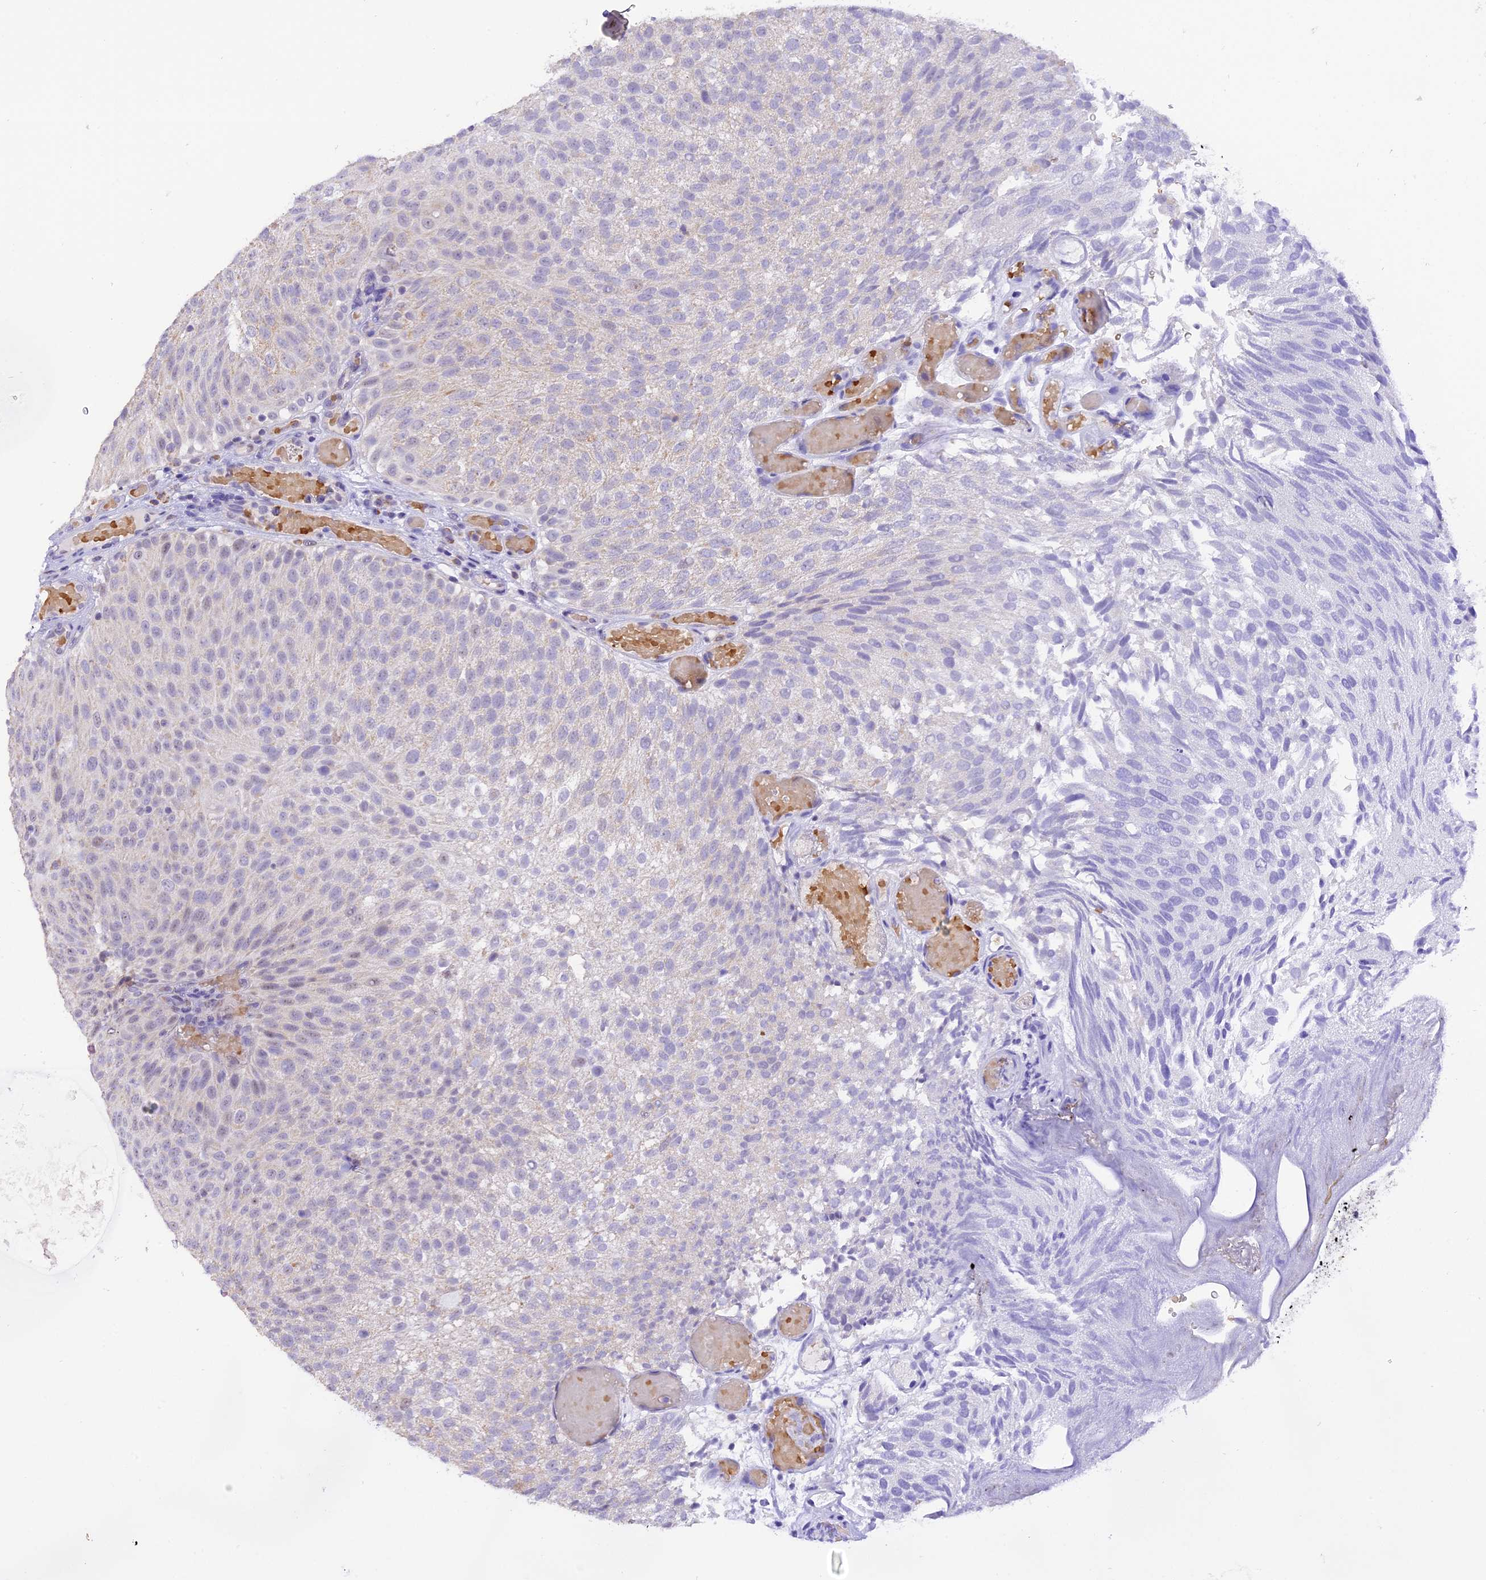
{"staining": {"intensity": "negative", "quantity": "none", "location": "none"}, "tissue": "urothelial cancer", "cell_type": "Tumor cells", "image_type": "cancer", "snomed": [{"axis": "morphology", "description": "Urothelial carcinoma, Low grade"}, {"axis": "topography", "description": "Urinary bladder"}], "caption": "The image reveals no staining of tumor cells in urothelial cancer.", "gene": "AHSP", "patient": {"sex": "male", "age": 78}}